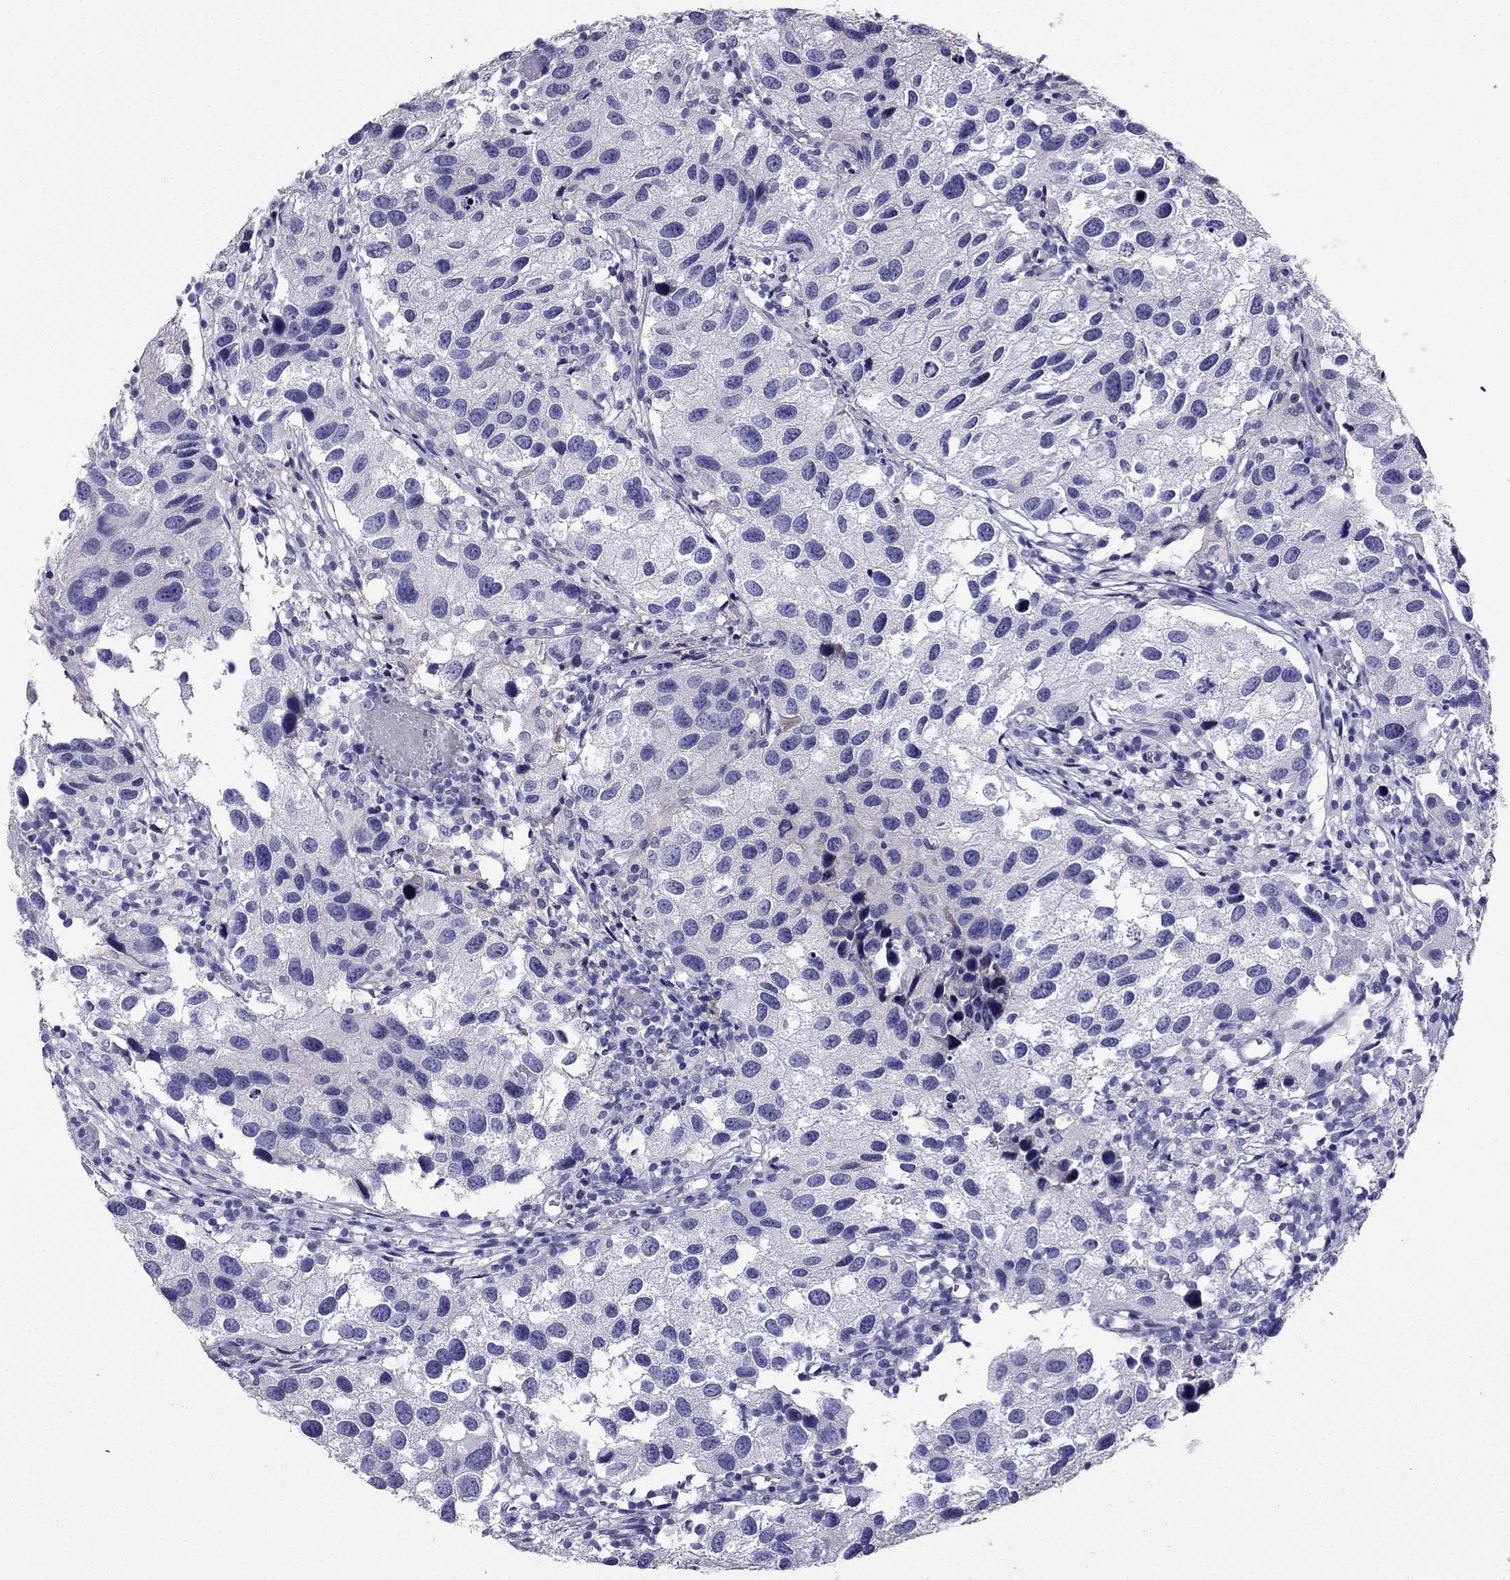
{"staining": {"intensity": "negative", "quantity": "none", "location": "none"}, "tissue": "urothelial cancer", "cell_type": "Tumor cells", "image_type": "cancer", "snomed": [{"axis": "morphology", "description": "Urothelial carcinoma, High grade"}, {"axis": "topography", "description": "Urinary bladder"}], "caption": "IHC of urothelial carcinoma (high-grade) demonstrates no staining in tumor cells.", "gene": "KCNJ10", "patient": {"sex": "male", "age": 79}}